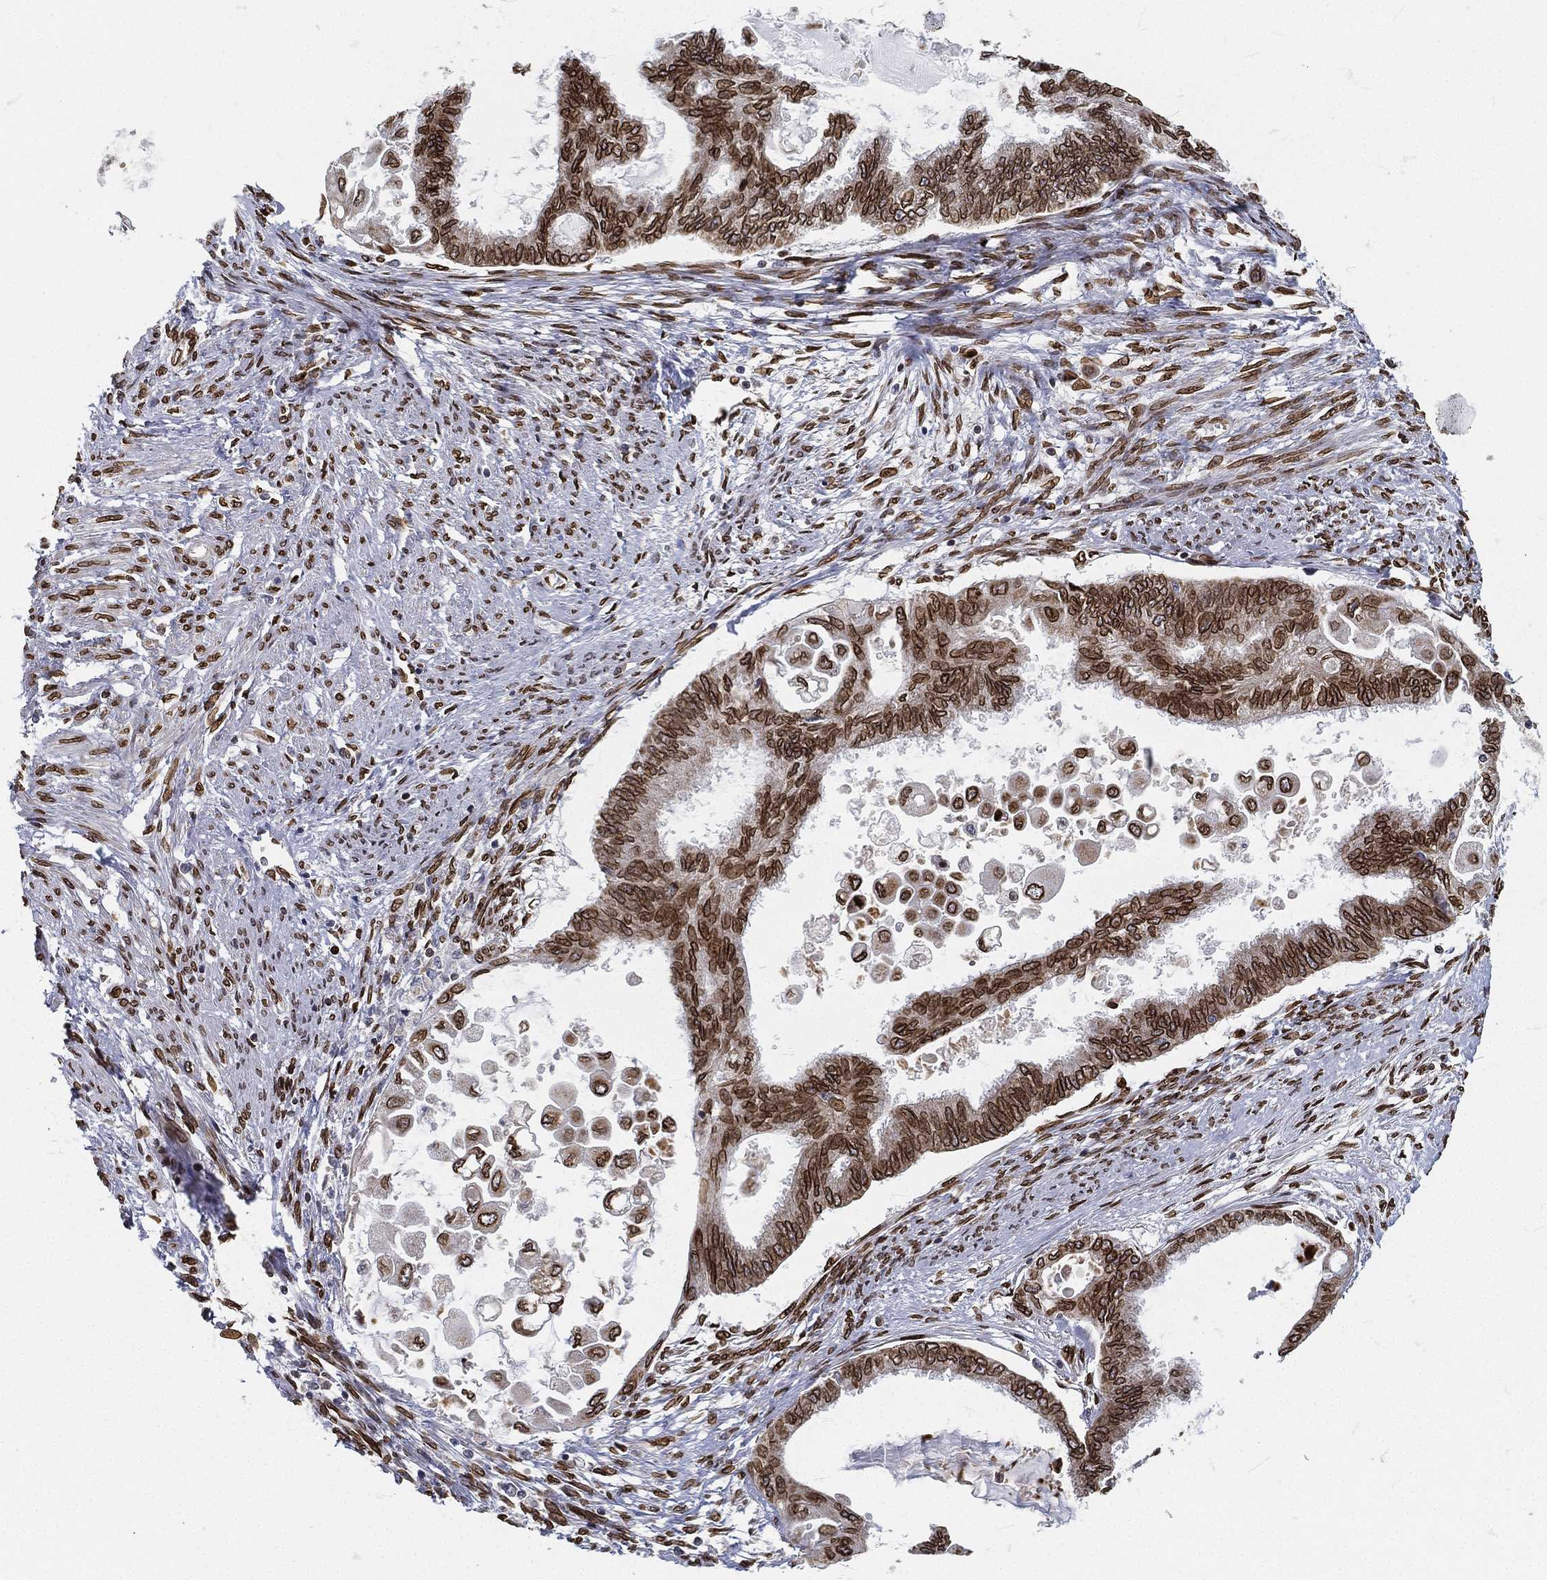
{"staining": {"intensity": "strong", "quantity": ">75%", "location": "cytoplasmic/membranous,nuclear"}, "tissue": "endometrial cancer", "cell_type": "Tumor cells", "image_type": "cancer", "snomed": [{"axis": "morphology", "description": "Adenocarcinoma, NOS"}, {"axis": "topography", "description": "Endometrium"}], "caption": "Immunohistochemistry image of neoplastic tissue: endometrial adenocarcinoma stained using immunohistochemistry (IHC) displays high levels of strong protein expression localized specifically in the cytoplasmic/membranous and nuclear of tumor cells, appearing as a cytoplasmic/membranous and nuclear brown color.", "gene": "PALB2", "patient": {"sex": "female", "age": 86}}